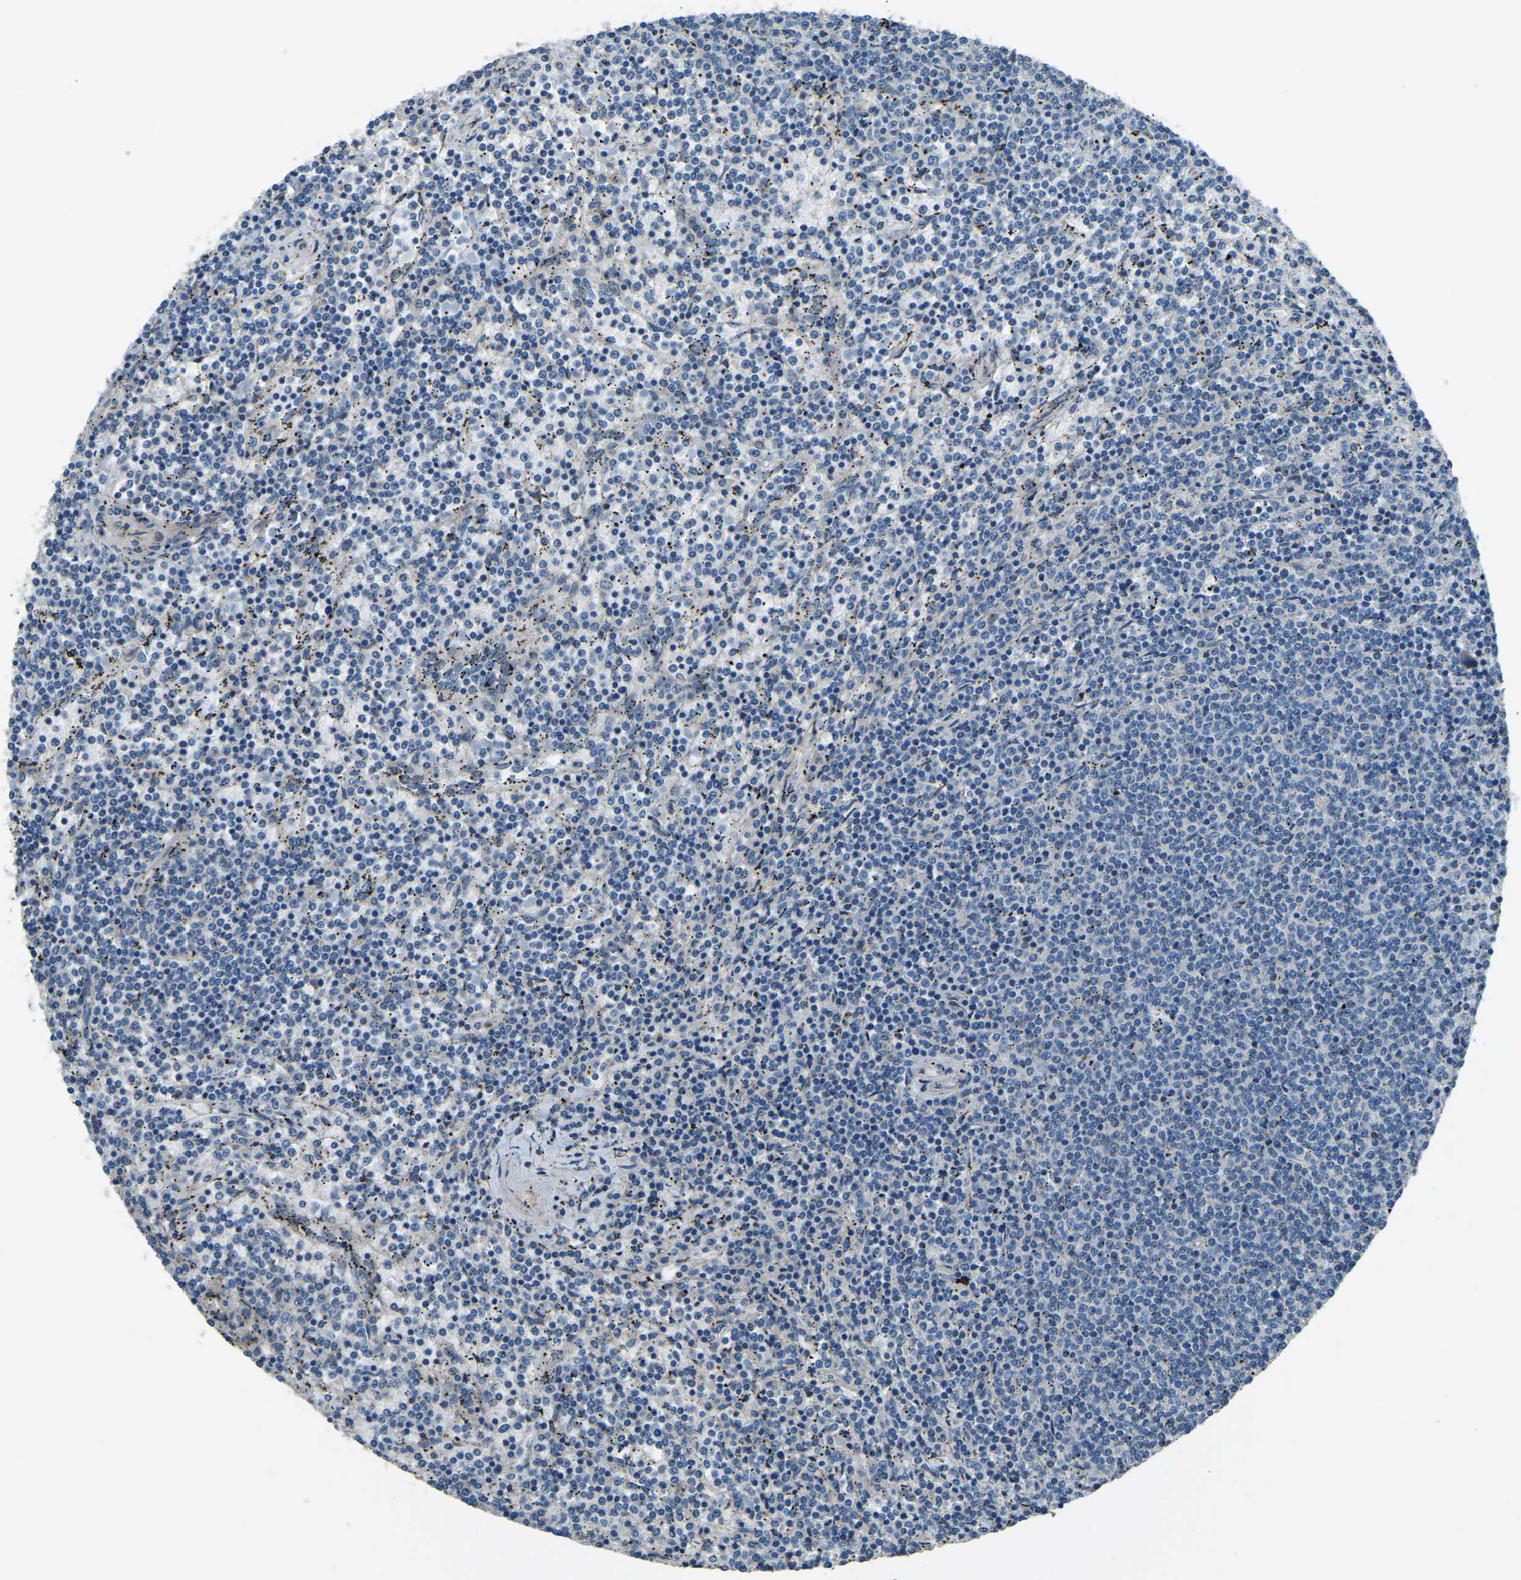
{"staining": {"intensity": "negative", "quantity": "none", "location": "none"}, "tissue": "lymphoma", "cell_type": "Tumor cells", "image_type": "cancer", "snomed": [{"axis": "morphology", "description": "Malignant lymphoma, non-Hodgkin's type, Low grade"}, {"axis": "topography", "description": "Spleen"}], "caption": "An image of human lymphoma is negative for staining in tumor cells.", "gene": "COL3A1", "patient": {"sex": "female", "age": 50}}